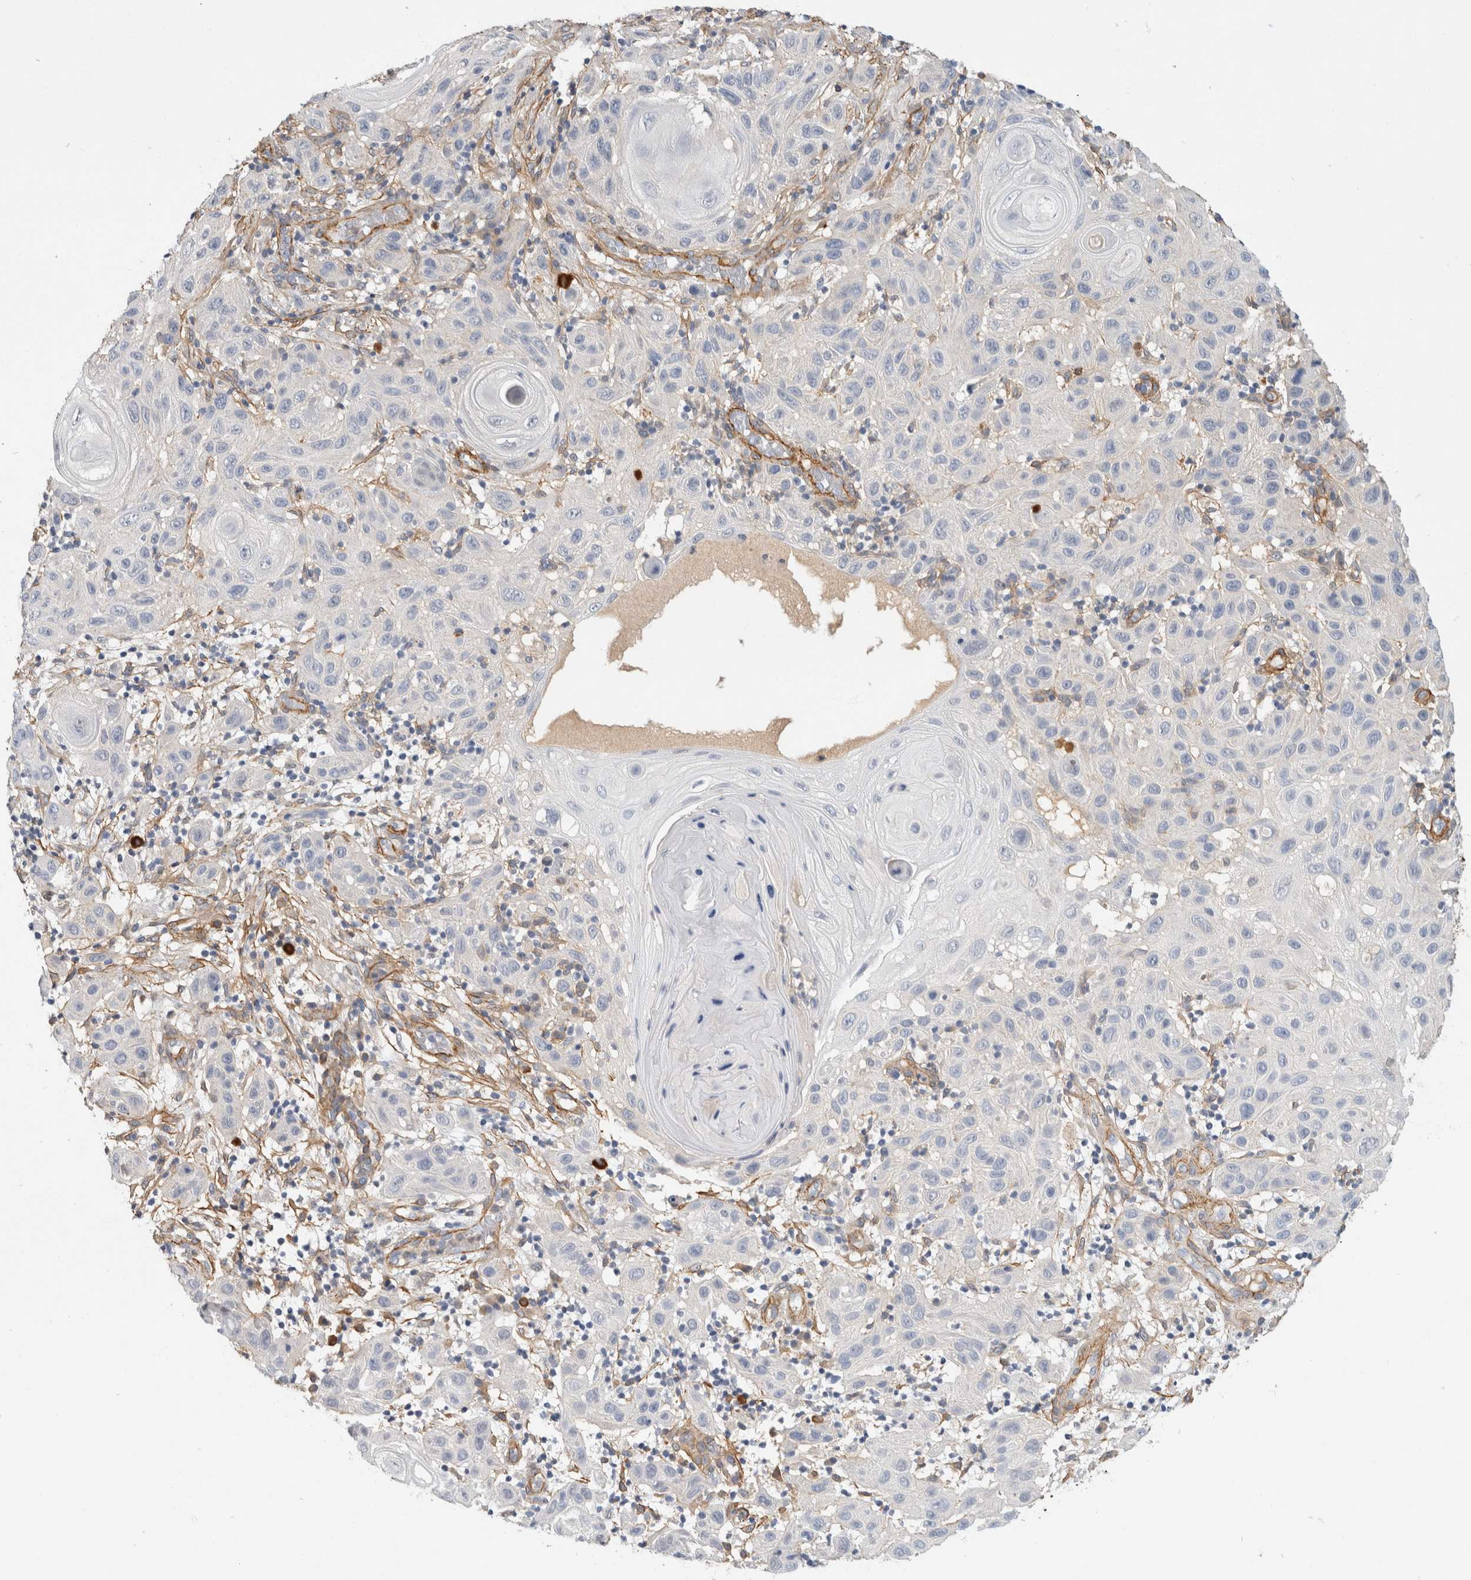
{"staining": {"intensity": "negative", "quantity": "none", "location": "none"}, "tissue": "skin cancer", "cell_type": "Tumor cells", "image_type": "cancer", "snomed": [{"axis": "morphology", "description": "Normal tissue, NOS"}, {"axis": "morphology", "description": "Squamous cell carcinoma, NOS"}, {"axis": "topography", "description": "Skin"}], "caption": "DAB immunohistochemical staining of squamous cell carcinoma (skin) demonstrates no significant staining in tumor cells. The staining is performed using DAB (3,3'-diaminobenzidine) brown chromogen with nuclei counter-stained in using hematoxylin.", "gene": "PGM1", "patient": {"sex": "female", "age": 96}}